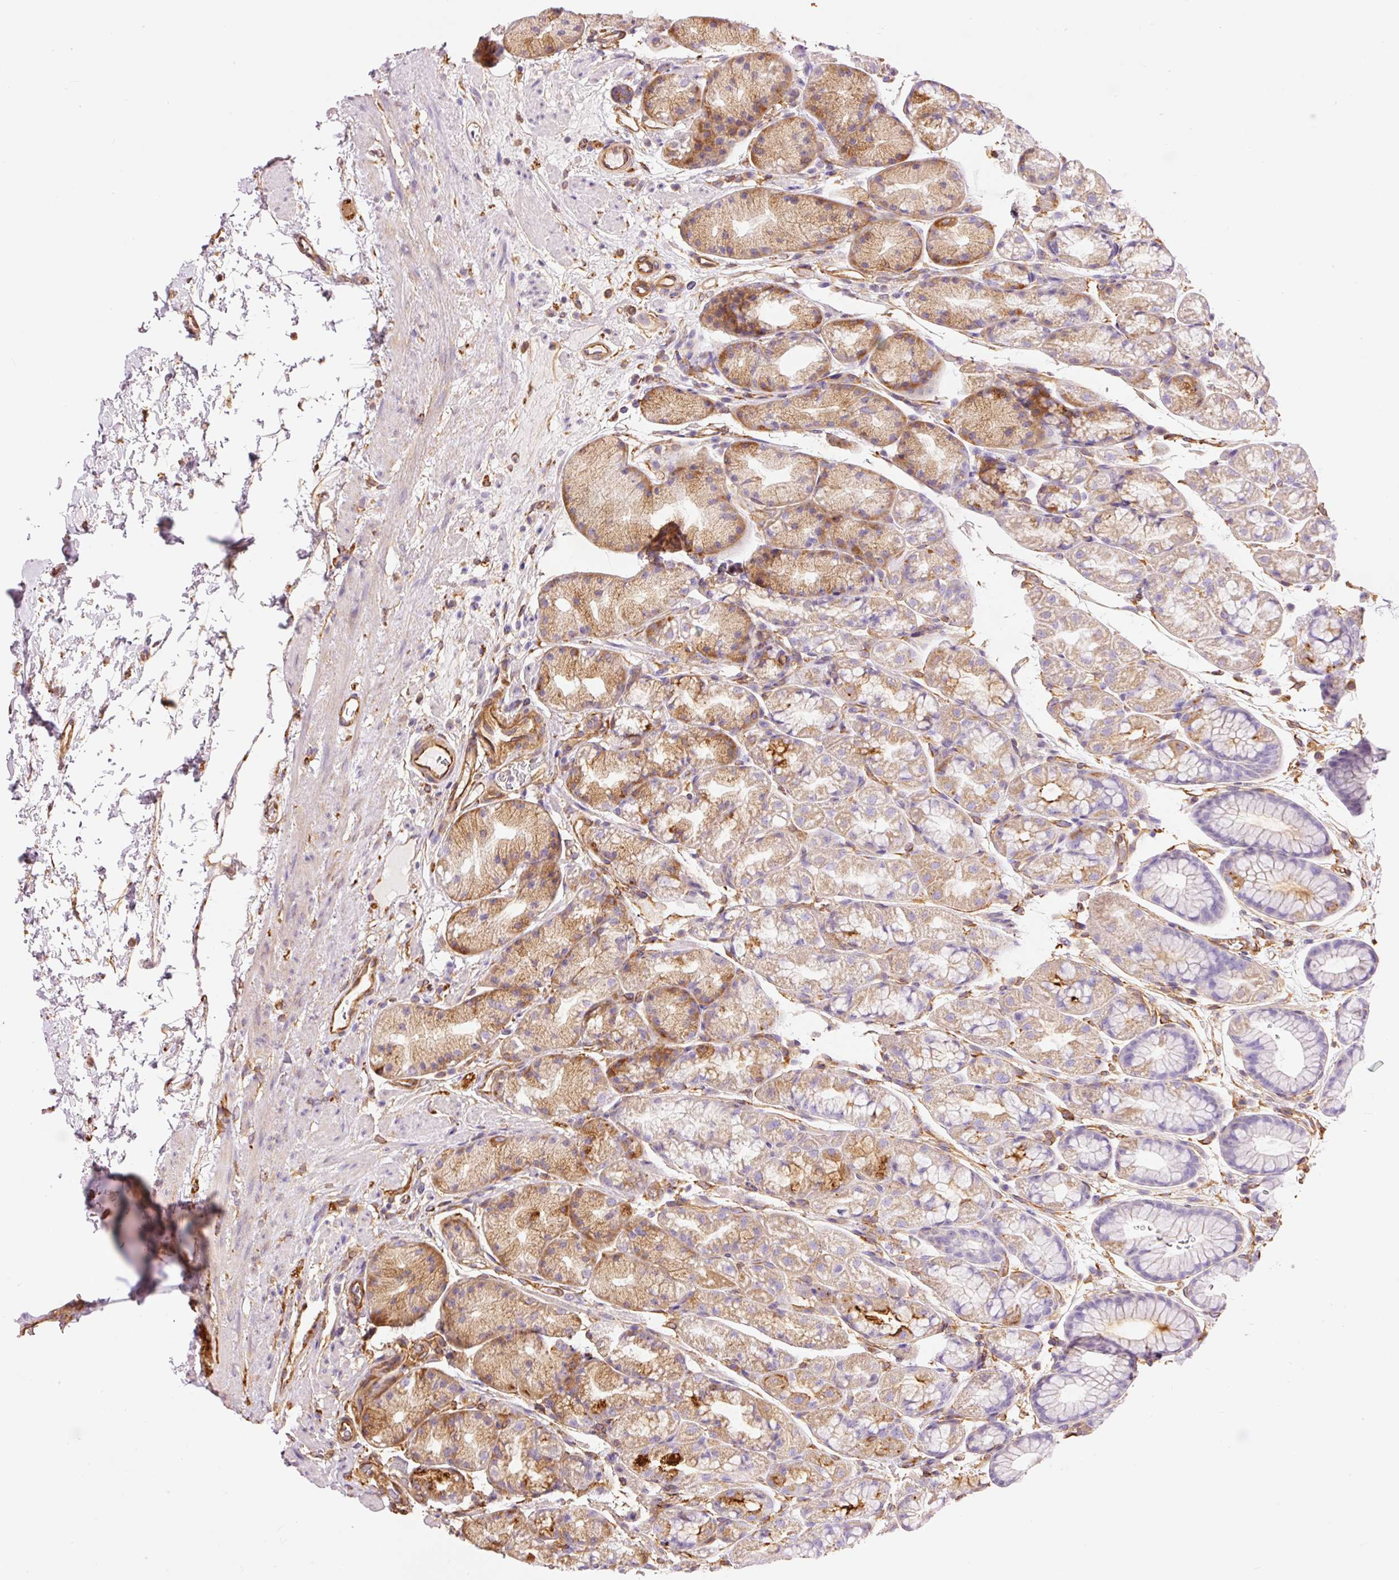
{"staining": {"intensity": "moderate", "quantity": "<25%", "location": "cytoplasmic/membranous"}, "tissue": "stomach", "cell_type": "Glandular cells", "image_type": "normal", "snomed": [{"axis": "morphology", "description": "Normal tissue, NOS"}, {"axis": "topography", "description": "Stomach, lower"}], "caption": "Immunohistochemical staining of unremarkable human stomach displays low levels of moderate cytoplasmic/membranous positivity in approximately <25% of glandular cells. (IHC, brightfield microscopy, high magnification).", "gene": "ENSG00000249624", "patient": {"sex": "male", "age": 67}}